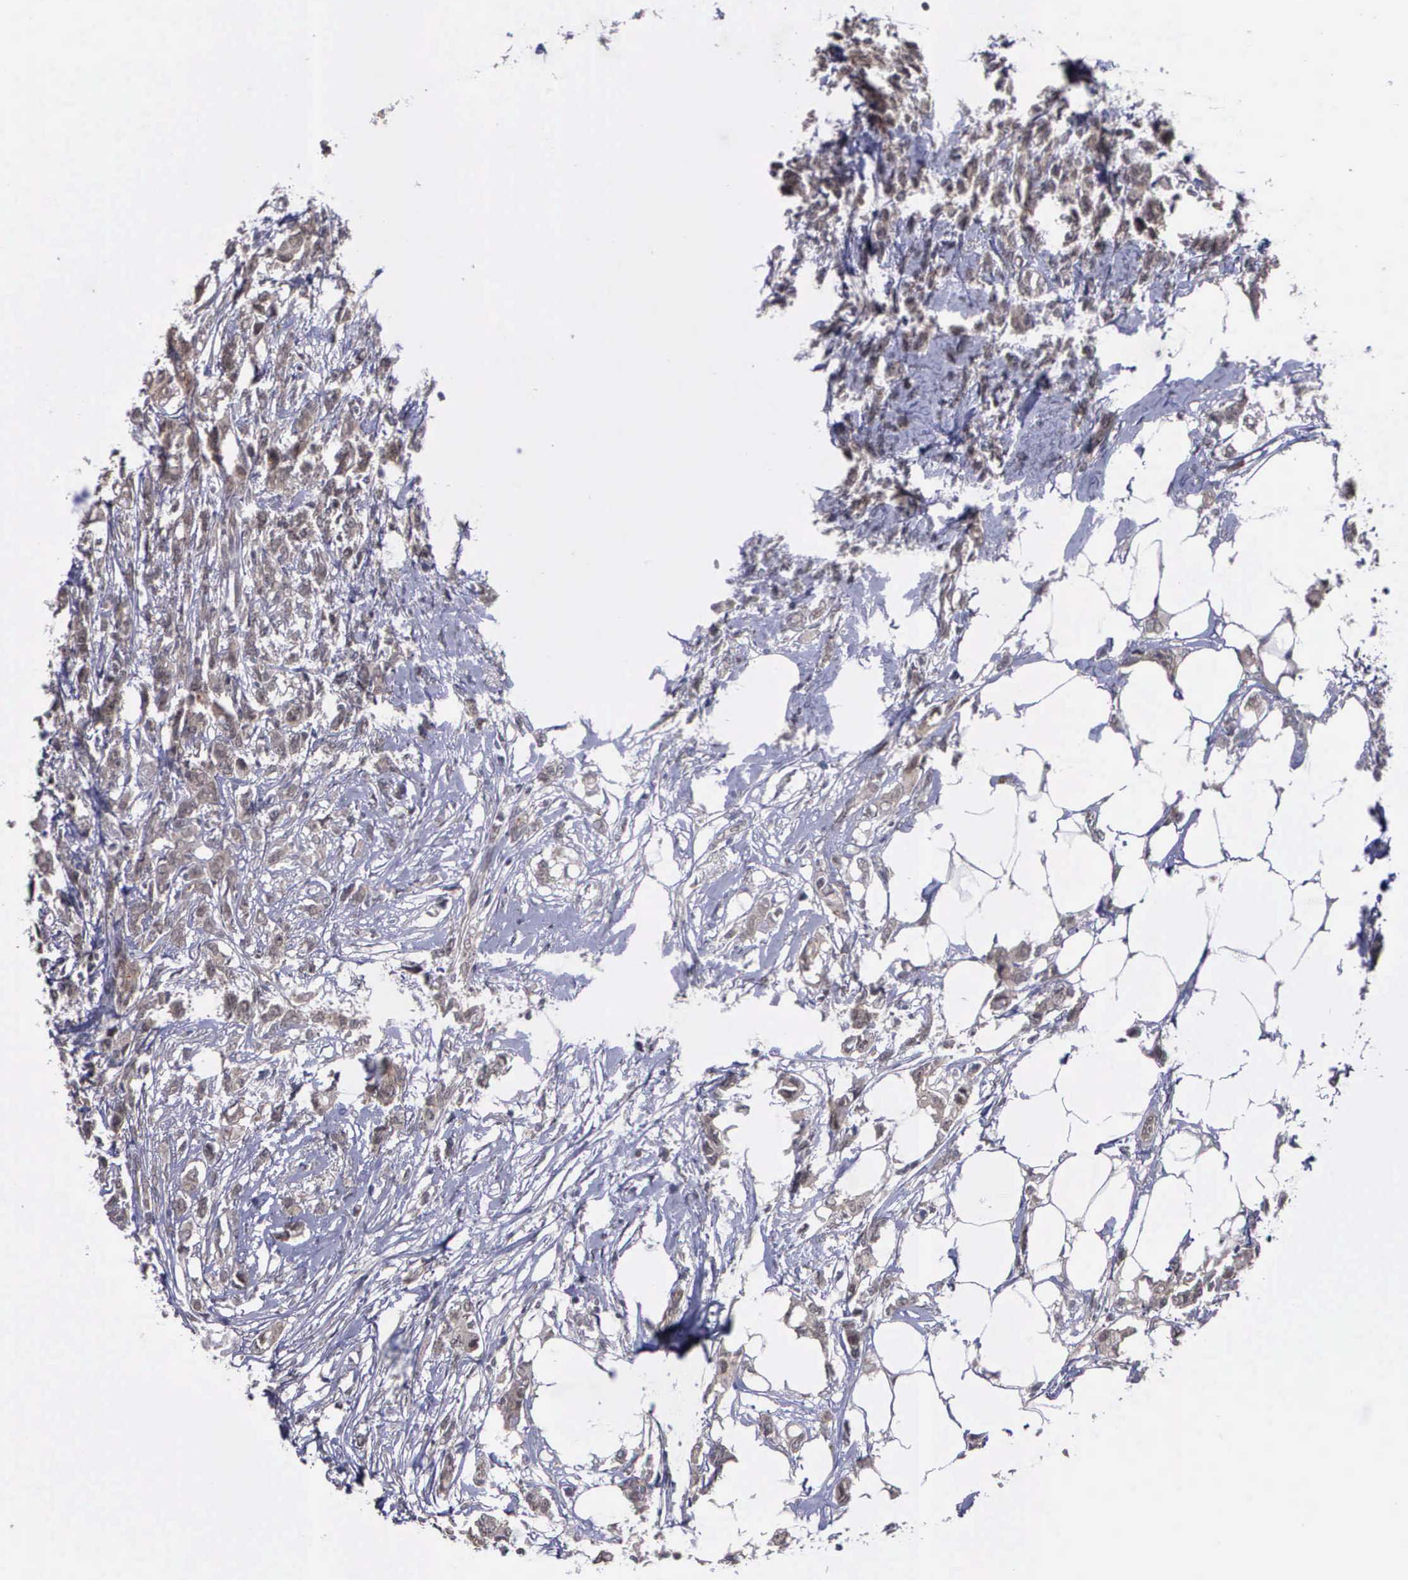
{"staining": {"intensity": "weak", "quantity": ">75%", "location": "cytoplasmic/membranous"}, "tissue": "breast cancer", "cell_type": "Tumor cells", "image_type": "cancer", "snomed": [{"axis": "morphology", "description": "Duct carcinoma"}, {"axis": "topography", "description": "Breast"}], "caption": "A histopathology image showing weak cytoplasmic/membranous expression in approximately >75% of tumor cells in breast cancer (invasive ductal carcinoma), as visualized by brown immunohistochemical staining.", "gene": "MAP3K9", "patient": {"sex": "female", "age": 84}}